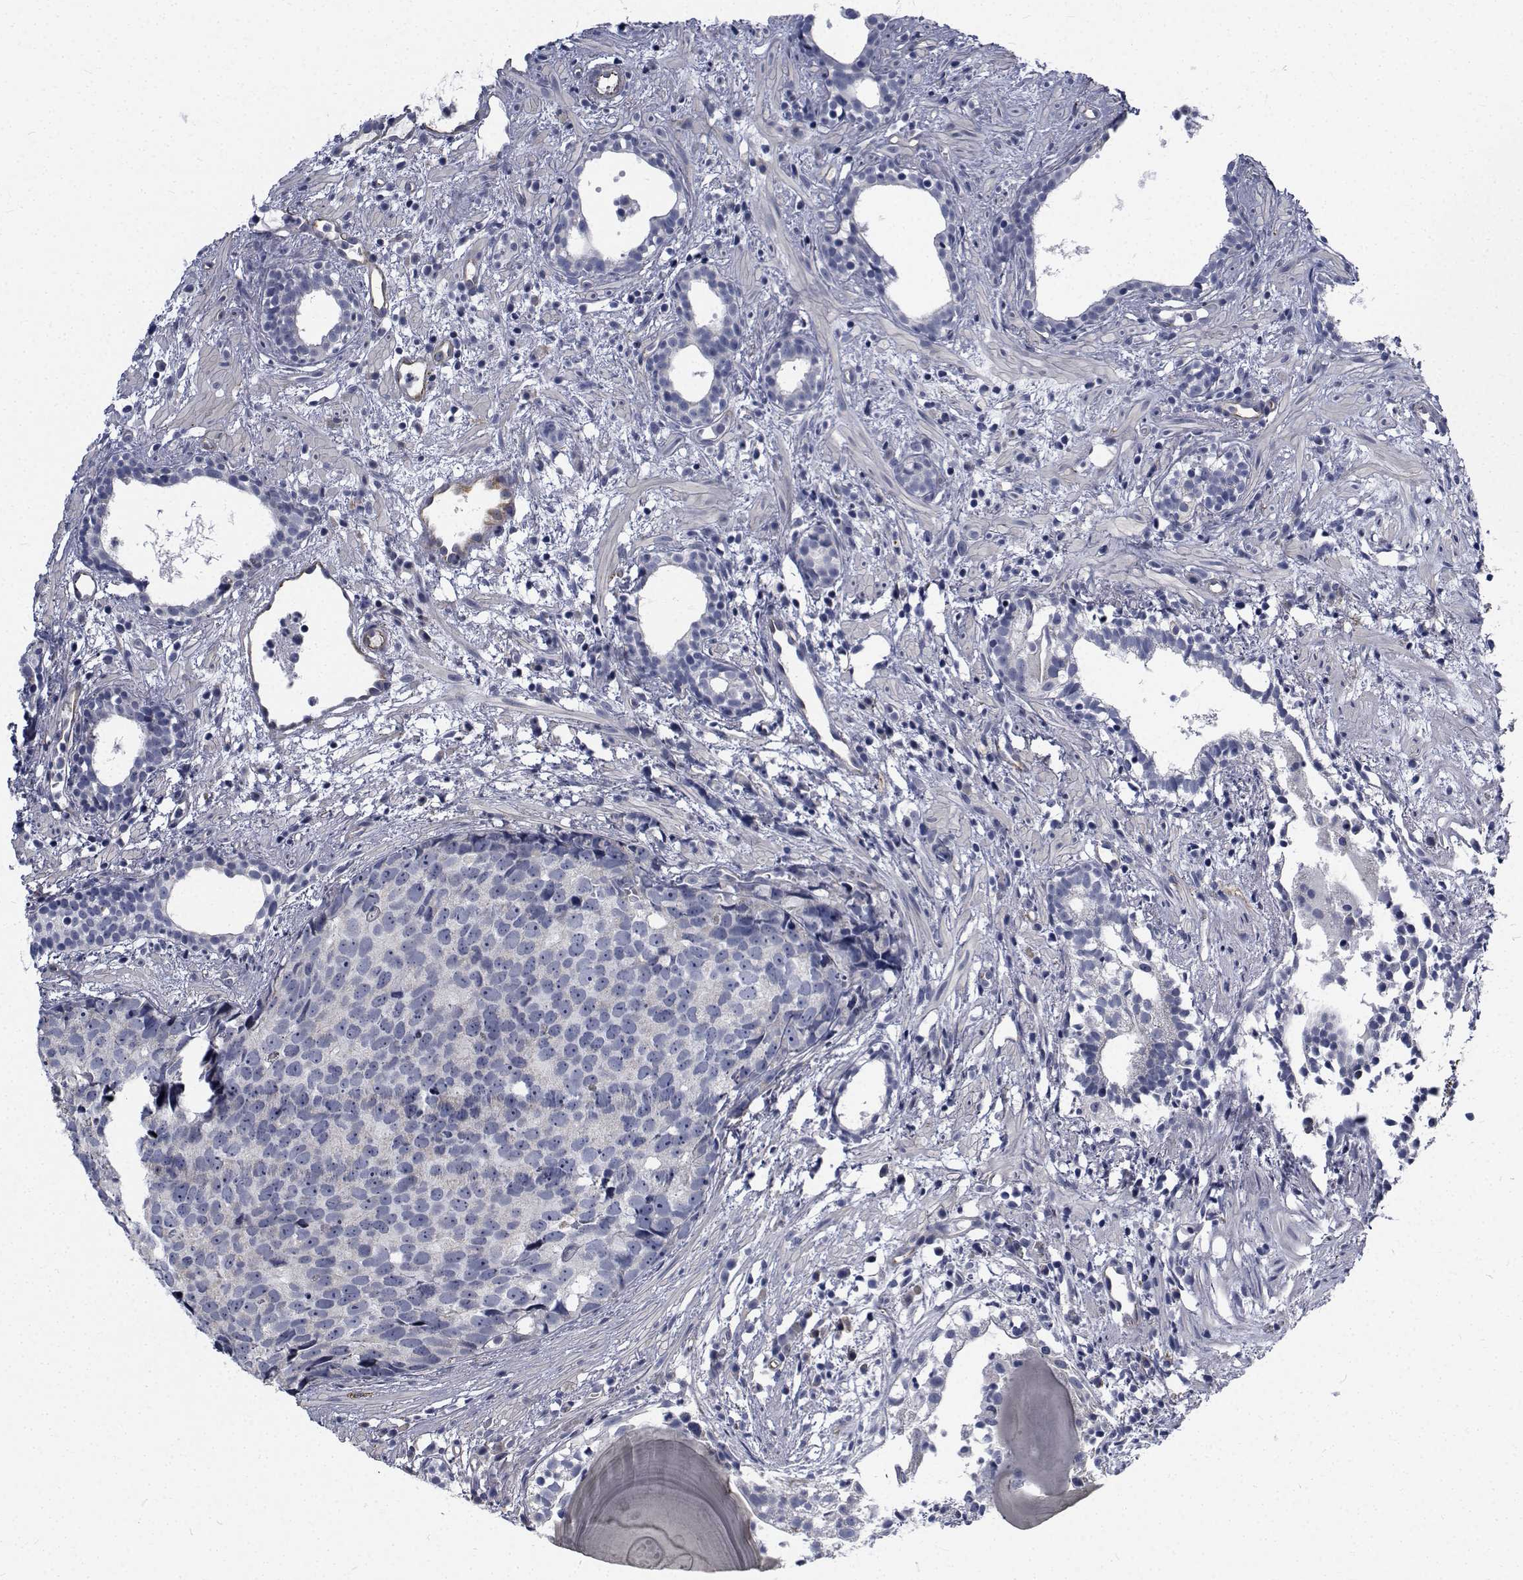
{"staining": {"intensity": "negative", "quantity": "none", "location": "none"}, "tissue": "prostate cancer", "cell_type": "Tumor cells", "image_type": "cancer", "snomed": [{"axis": "morphology", "description": "Adenocarcinoma, High grade"}, {"axis": "topography", "description": "Prostate"}], "caption": "Prostate cancer (high-grade adenocarcinoma) was stained to show a protein in brown. There is no significant staining in tumor cells.", "gene": "TTBK1", "patient": {"sex": "male", "age": 83}}